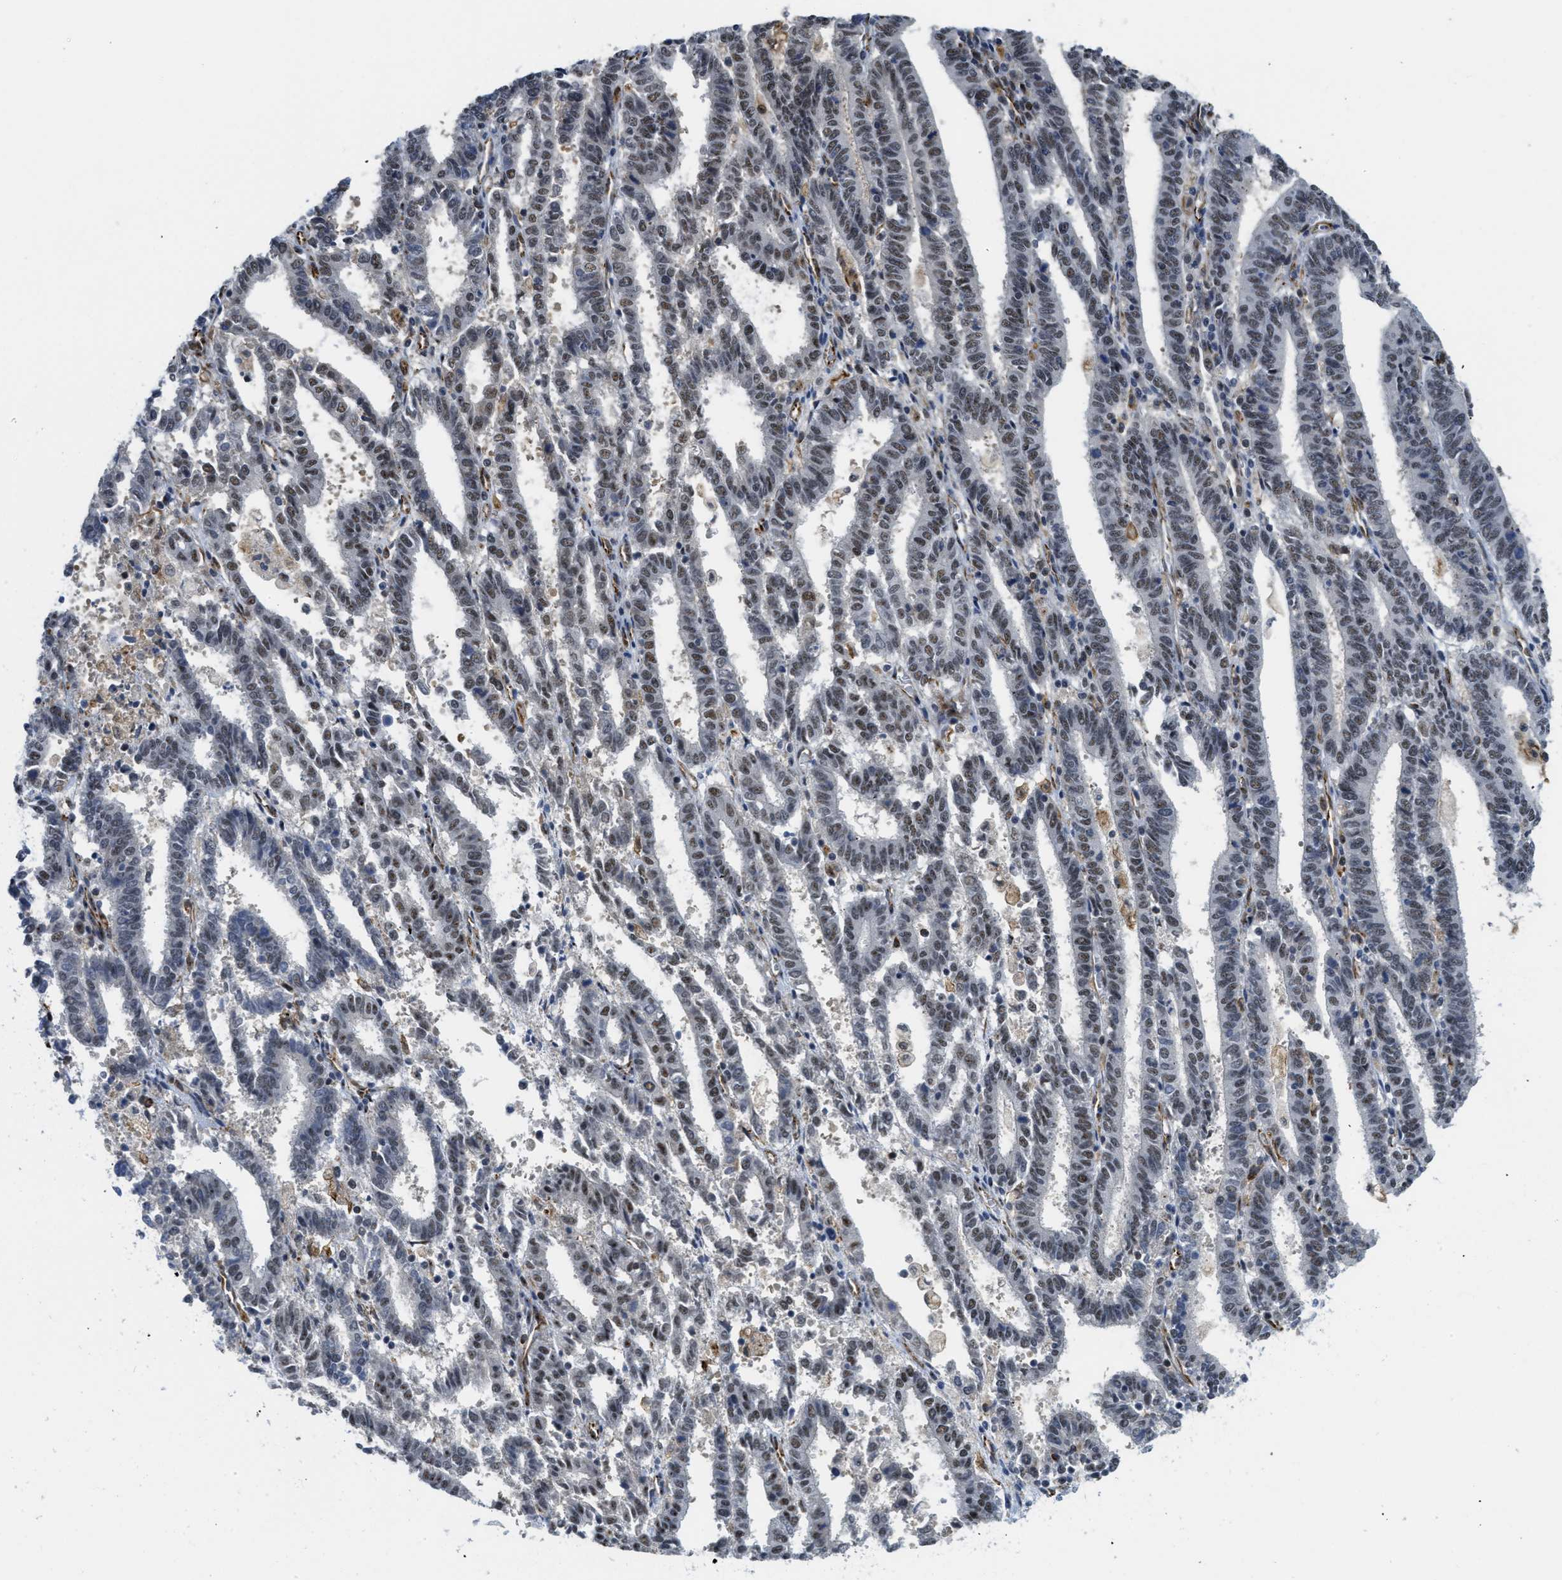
{"staining": {"intensity": "weak", "quantity": "25%-75%", "location": "nuclear"}, "tissue": "endometrial cancer", "cell_type": "Tumor cells", "image_type": "cancer", "snomed": [{"axis": "morphology", "description": "Adenocarcinoma, NOS"}, {"axis": "topography", "description": "Uterus"}], "caption": "Endometrial cancer (adenocarcinoma) stained for a protein (brown) displays weak nuclear positive positivity in about 25%-75% of tumor cells.", "gene": "LRRC8B", "patient": {"sex": "female", "age": 83}}